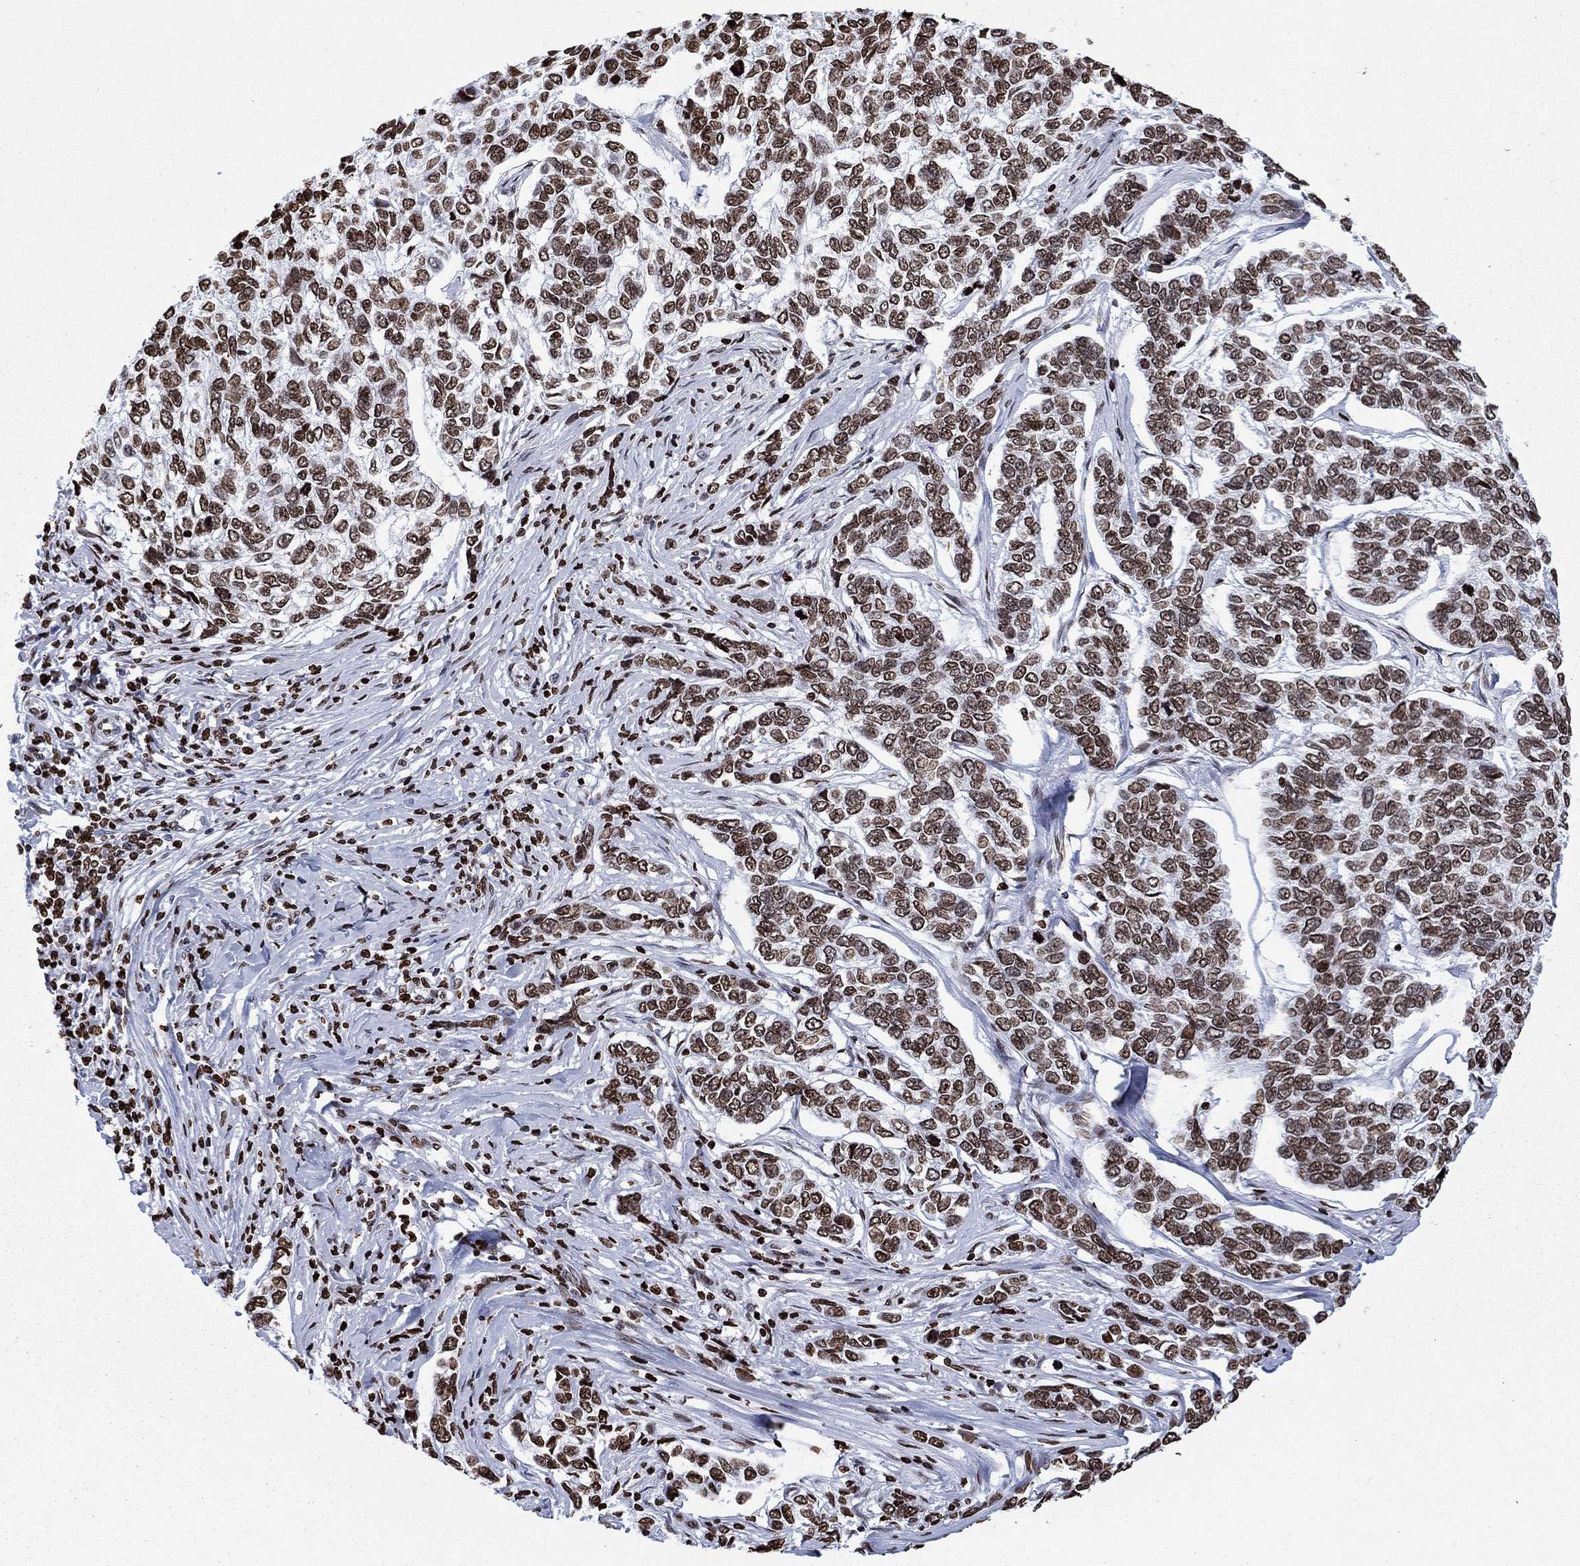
{"staining": {"intensity": "moderate", "quantity": ">75%", "location": "nuclear"}, "tissue": "skin cancer", "cell_type": "Tumor cells", "image_type": "cancer", "snomed": [{"axis": "morphology", "description": "Basal cell carcinoma"}, {"axis": "topography", "description": "Skin"}], "caption": "About >75% of tumor cells in skin cancer exhibit moderate nuclear protein staining as visualized by brown immunohistochemical staining.", "gene": "H1-5", "patient": {"sex": "female", "age": 65}}